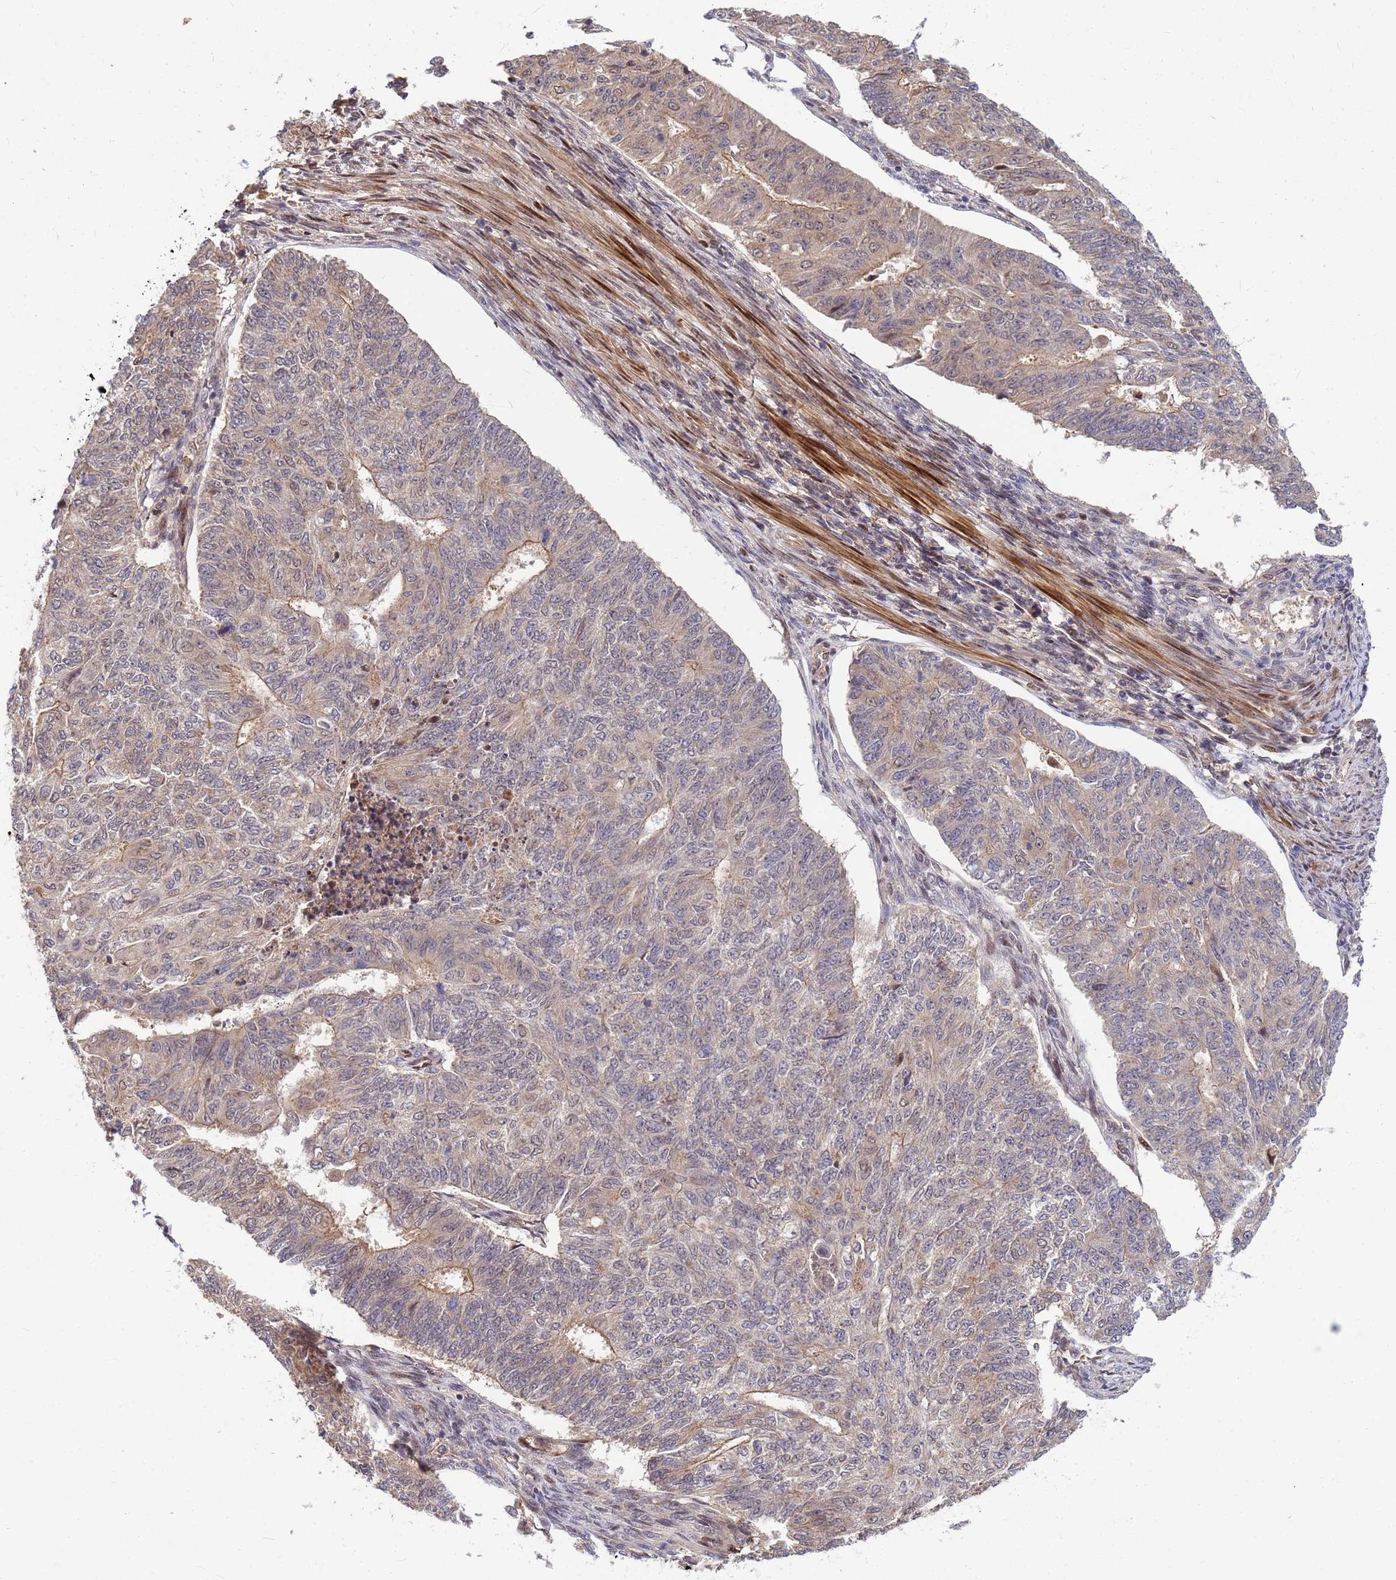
{"staining": {"intensity": "weak", "quantity": "25%-75%", "location": "cytoplasmic/membranous"}, "tissue": "endometrial cancer", "cell_type": "Tumor cells", "image_type": "cancer", "snomed": [{"axis": "morphology", "description": "Adenocarcinoma, NOS"}, {"axis": "topography", "description": "Endometrium"}], "caption": "Adenocarcinoma (endometrial) was stained to show a protein in brown. There is low levels of weak cytoplasmic/membranous staining in approximately 25%-75% of tumor cells.", "gene": "DUS4L", "patient": {"sex": "female", "age": 32}}